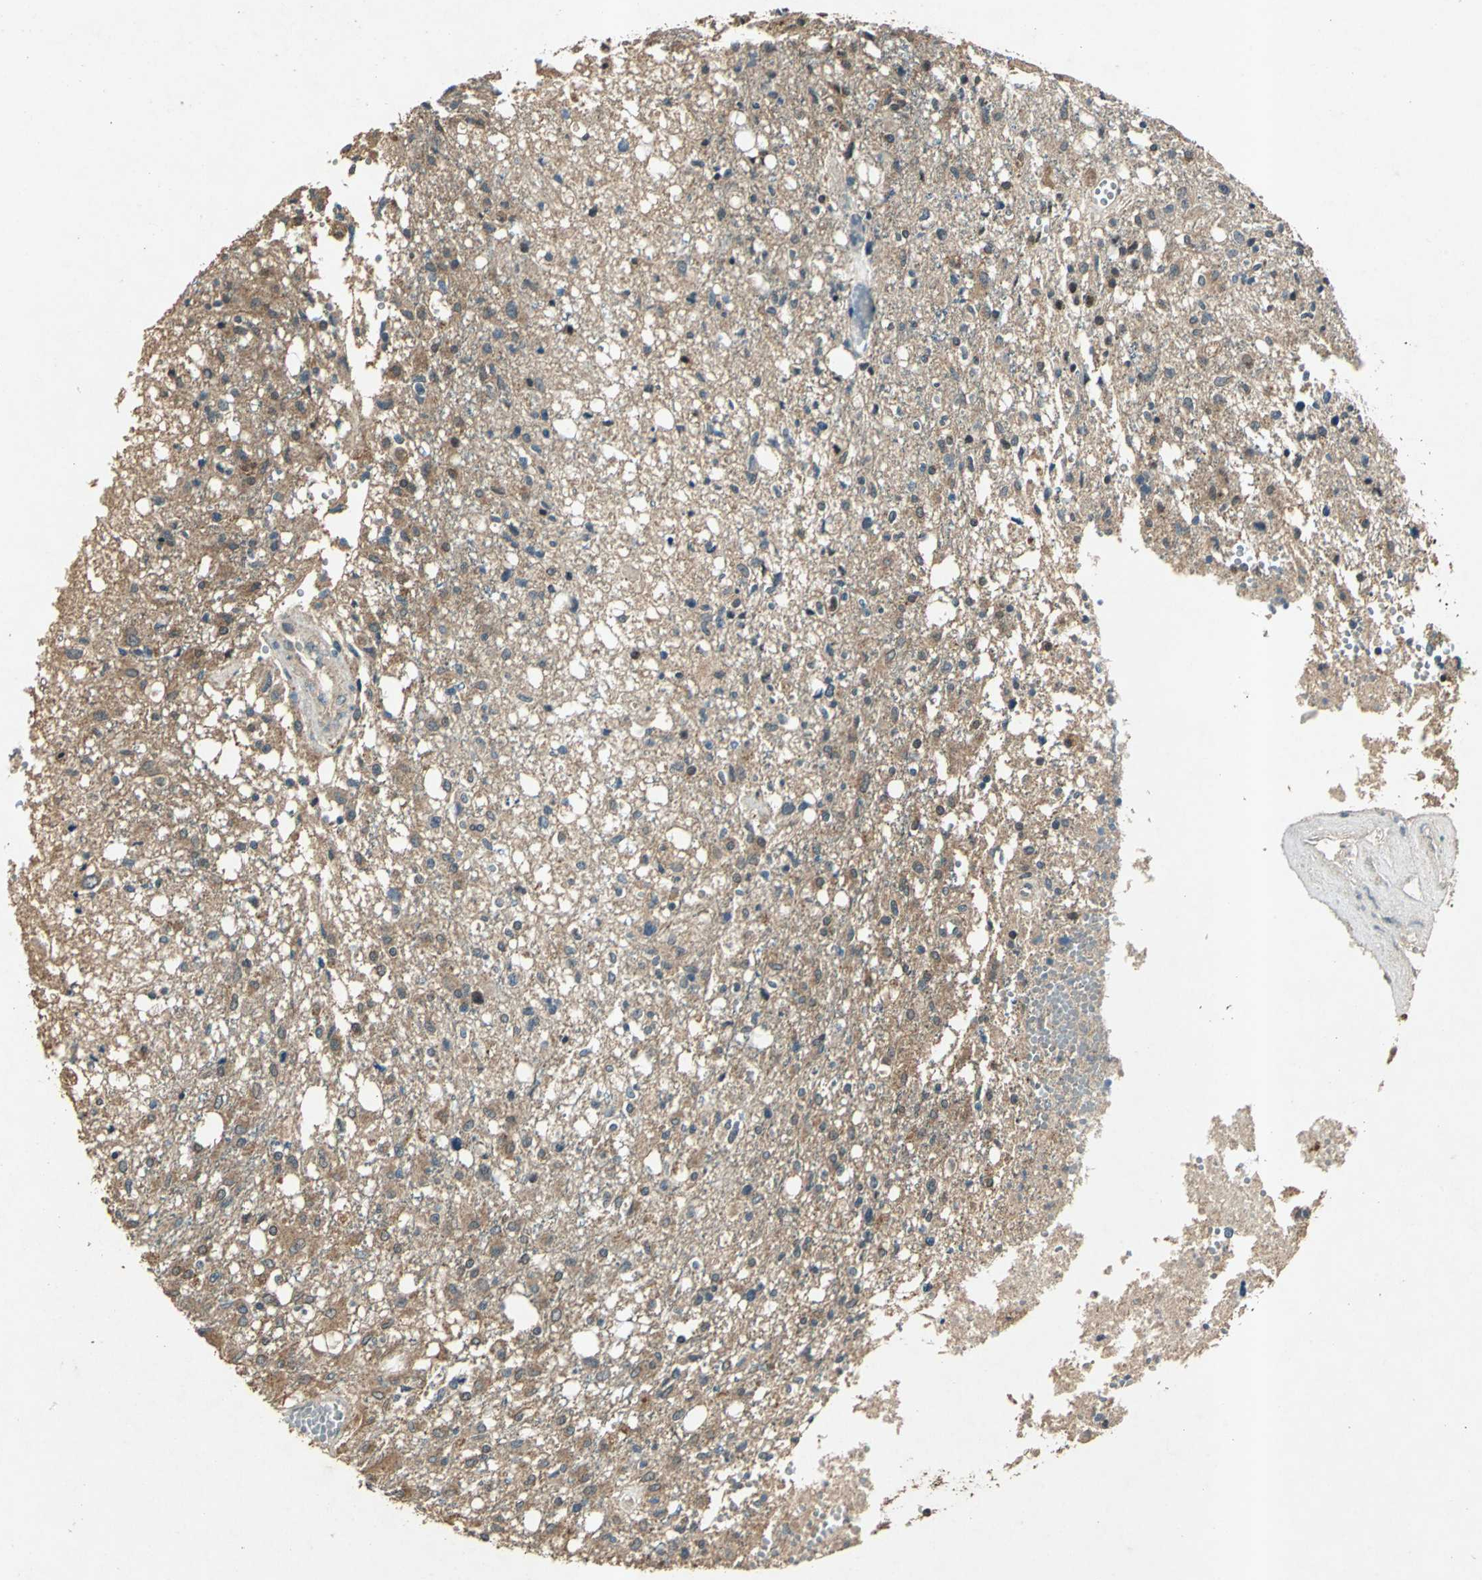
{"staining": {"intensity": "moderate", "quantity": "25%-75%", "location": "cytoplasmic/membranous"}, "tissue": "glioma", "cell_type": "Tumor cells", "image_type": "cancer", "snomed": [{"axis": "morphology", "description": "Glioma, malignant, High grade"}, {"axis": "topography", "description": "Cerebral cortex"}], "caption": "Immunohistochemistry staining of glioma, which exhibits medium levels of moderate cytoplasmic/membranous expression in about 25%-75% of tumor cells indicating moderate cytoplasmic/membranous protein positivity. The staining was performed using DAB (3,3'-diaminobenzidine) (brown) for protein detection and nuclei were counterstained in hematoxylin (blue).", "gene": "AHSA1", "patient": {"sex": "male", "age": 76}}